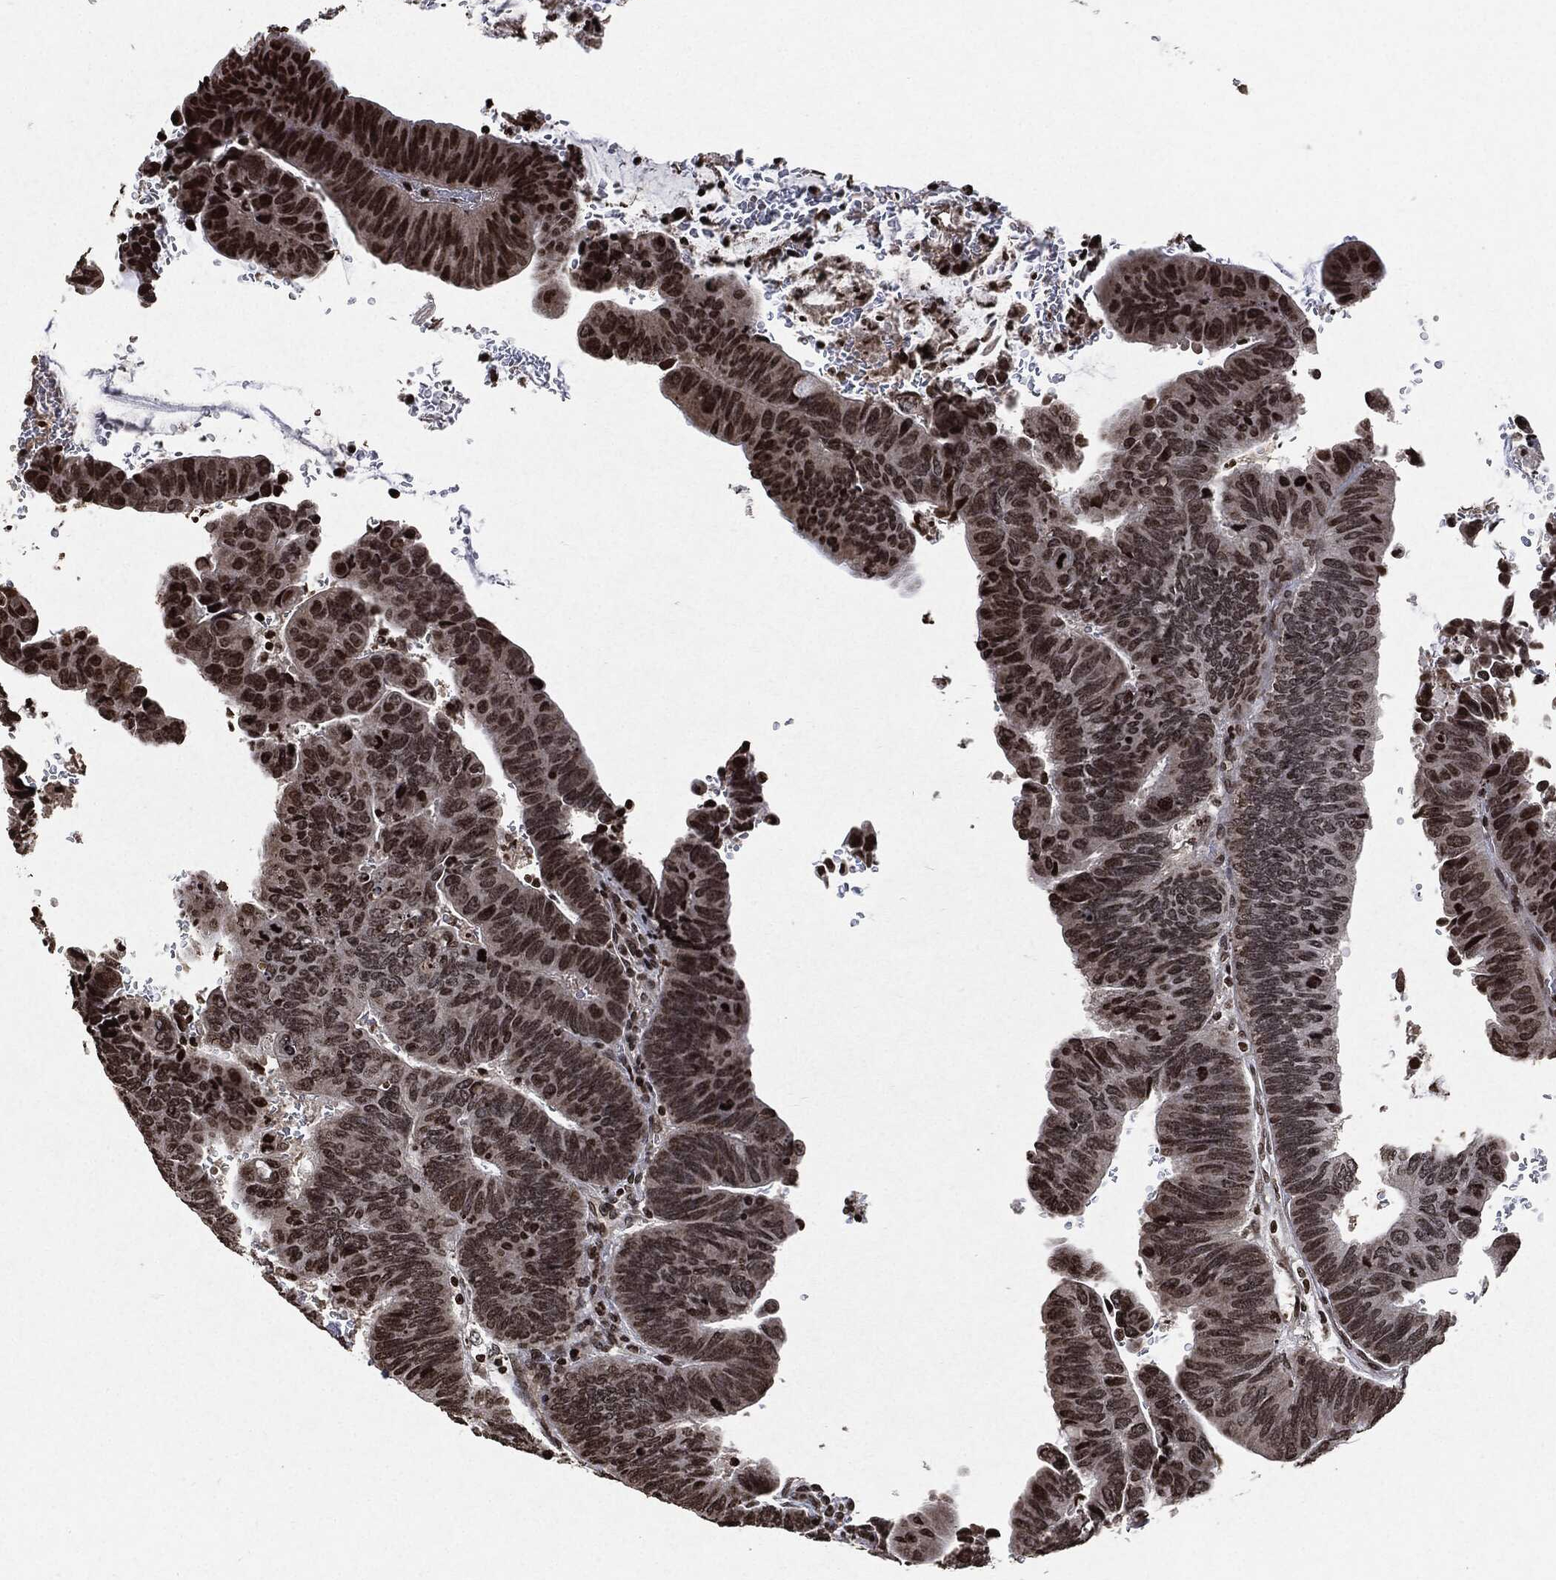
{"staining": {"intensity": "moderate", "quantity": "25%-75%", "location": "nuclear"}, "tissue": "colorectal cancer", "cell_type": "Tumor cells", "image_type": "cancer", "snomed": [{"axis": "morphology", "description": "Normal tissue, NOS"}, {"axis": "morphology", "description": "Adenocarcinoma, NOS"}, {"axis": "topography", "description": "Rectum"}], "caption": "Immunohistochemical staining of human colorectal cancer reveals medium levels of moderate nuclear expression in about 25%-75% of tumor cells.", "gene": "JUN", "patient": {"sex": "male", "age": 92}}